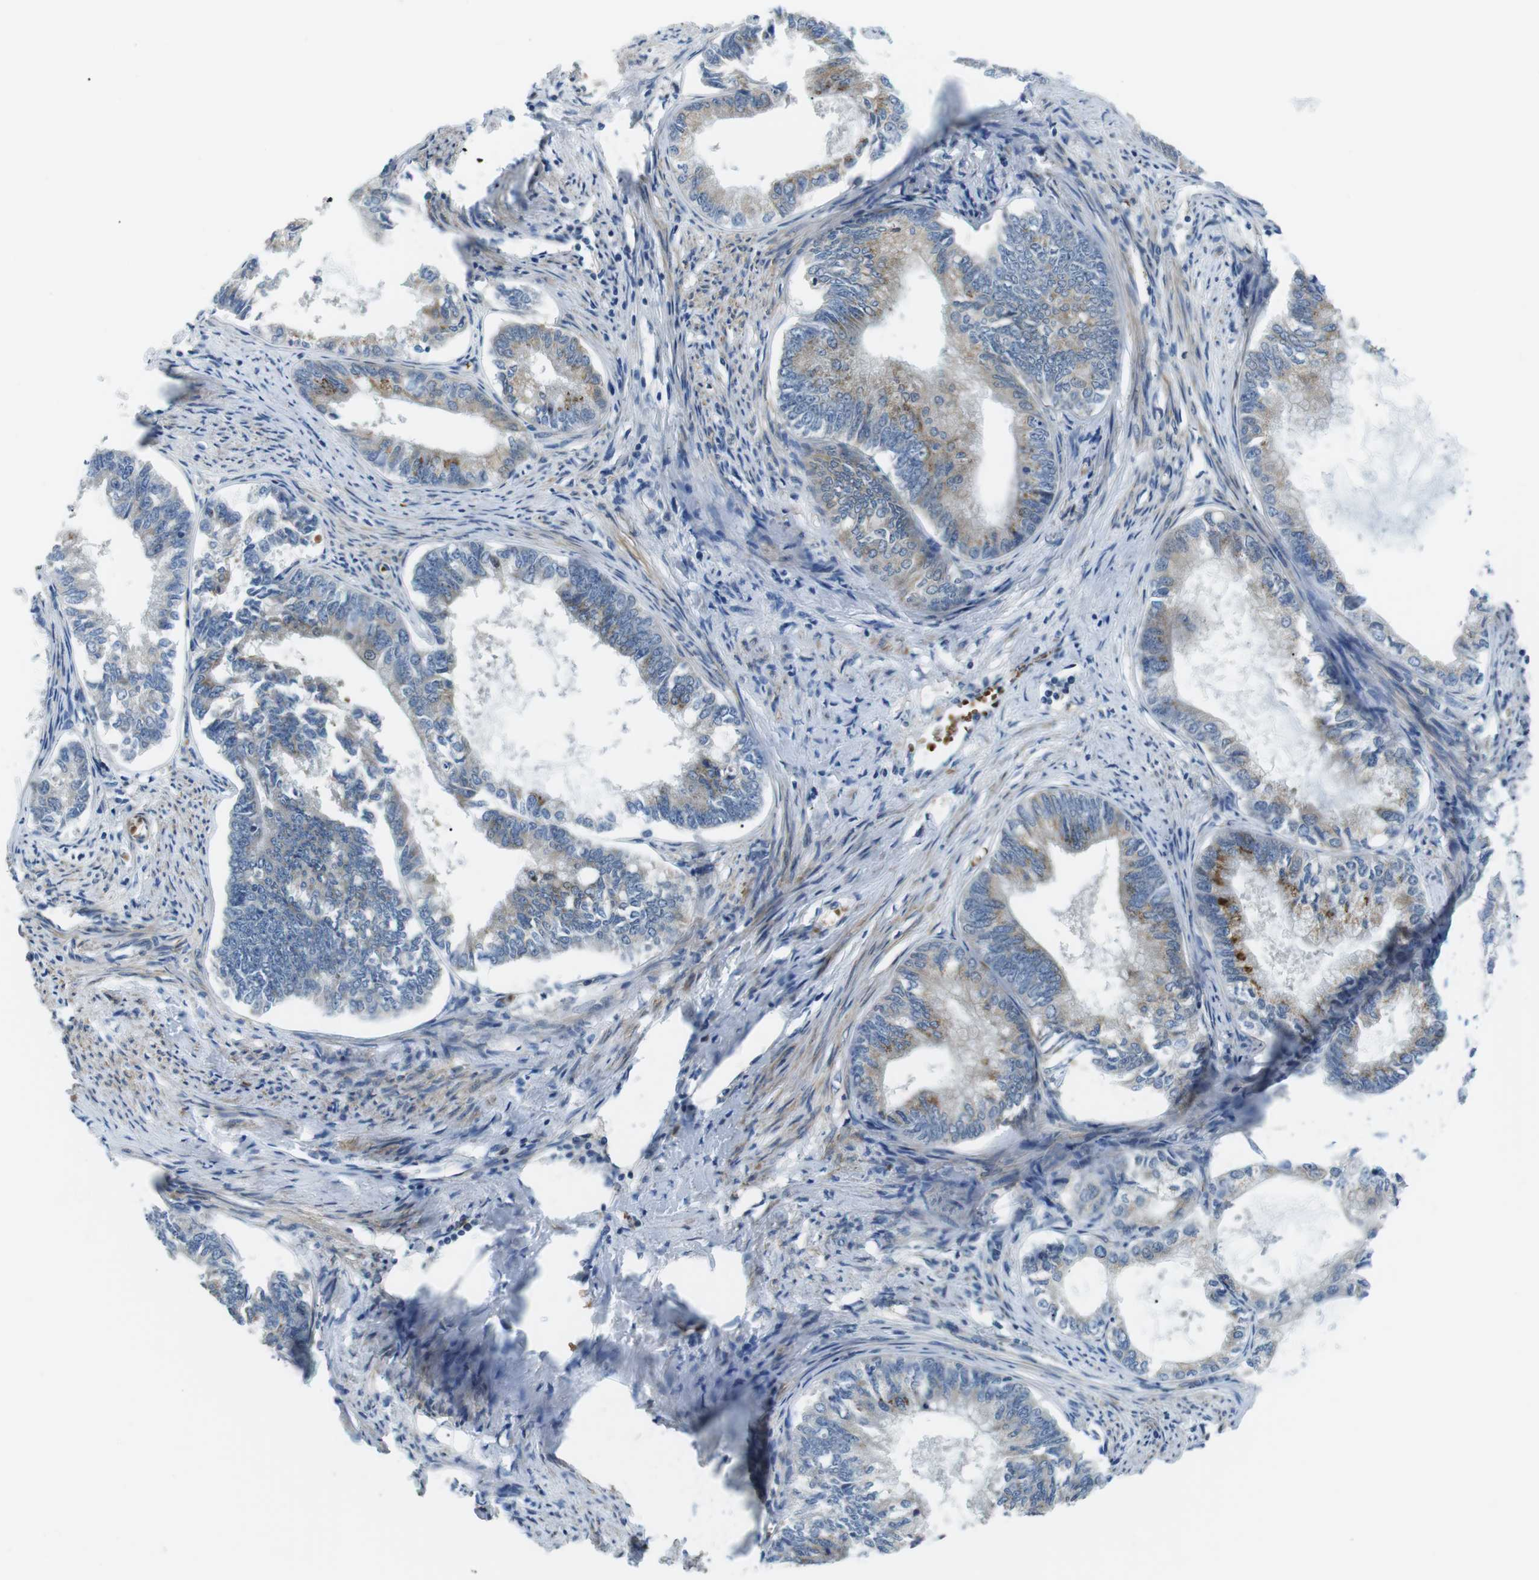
{"staining": {"intensity": "weak", "quantity": "<25%", "location": "cytoplasmic/membranous"}, "tissue": "endometrial cancer", "cell_type": "Tumor cells", "image_type": "cancer", "snomed": [{"axis": "morphology", "description": "Adenocarcinoma, NOS"}, {"axis": "topography", "description": "Endometrium"}], "caption": "Tumor cells are negative for brown protein staining in endometrial cancer. (Stains: DAB immunohistochemistry (IHC) with hematoxylin counter stain, Microscopy: brightfield microscopy at high magnification).", "gene": "WSCD1", "patient": {"sex": "female", "age": 86}}